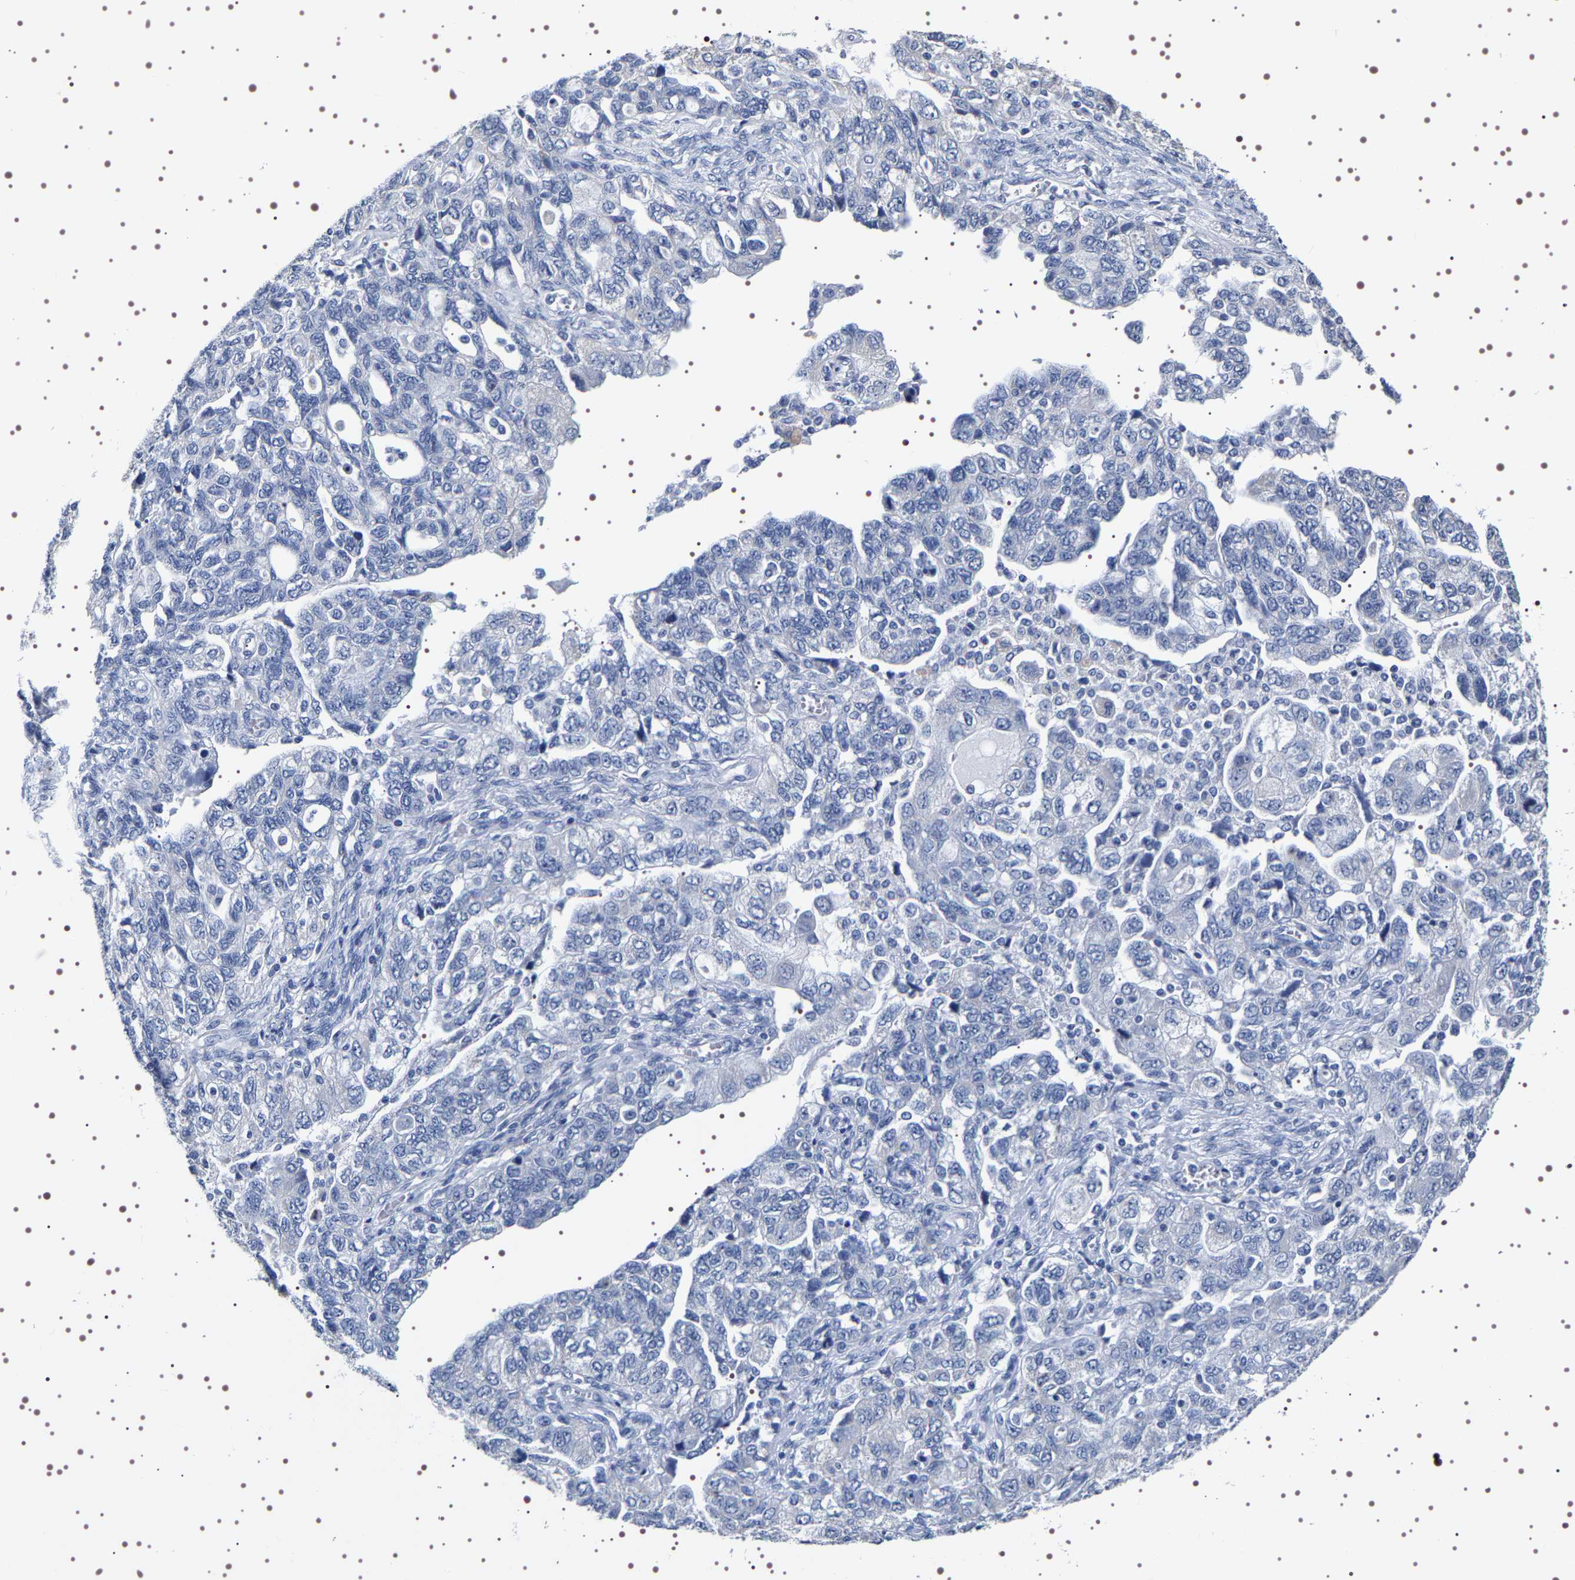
{"staining": {"intensity": "negative", "quantity": "none", "location": "none"}, "tissue": "ovarian cancer", "cell_type": "Tumor cells", "image_type": "cancer", "snomed": [{"axis": "morphology", "description": "Carcinoma, NOS"}, {"axis": "morphology", "description": "Cystadenocarcinoma, serous, NOS"}, {"axis": "topography", "description": "Ovary"}], "caption": "Protein analysis of ovarian serous cystadenocarcinoma shows no significant positivity in tumor cells.", "gene": "UBQLN3", "patient": {"sex": "female", "age": 69}}